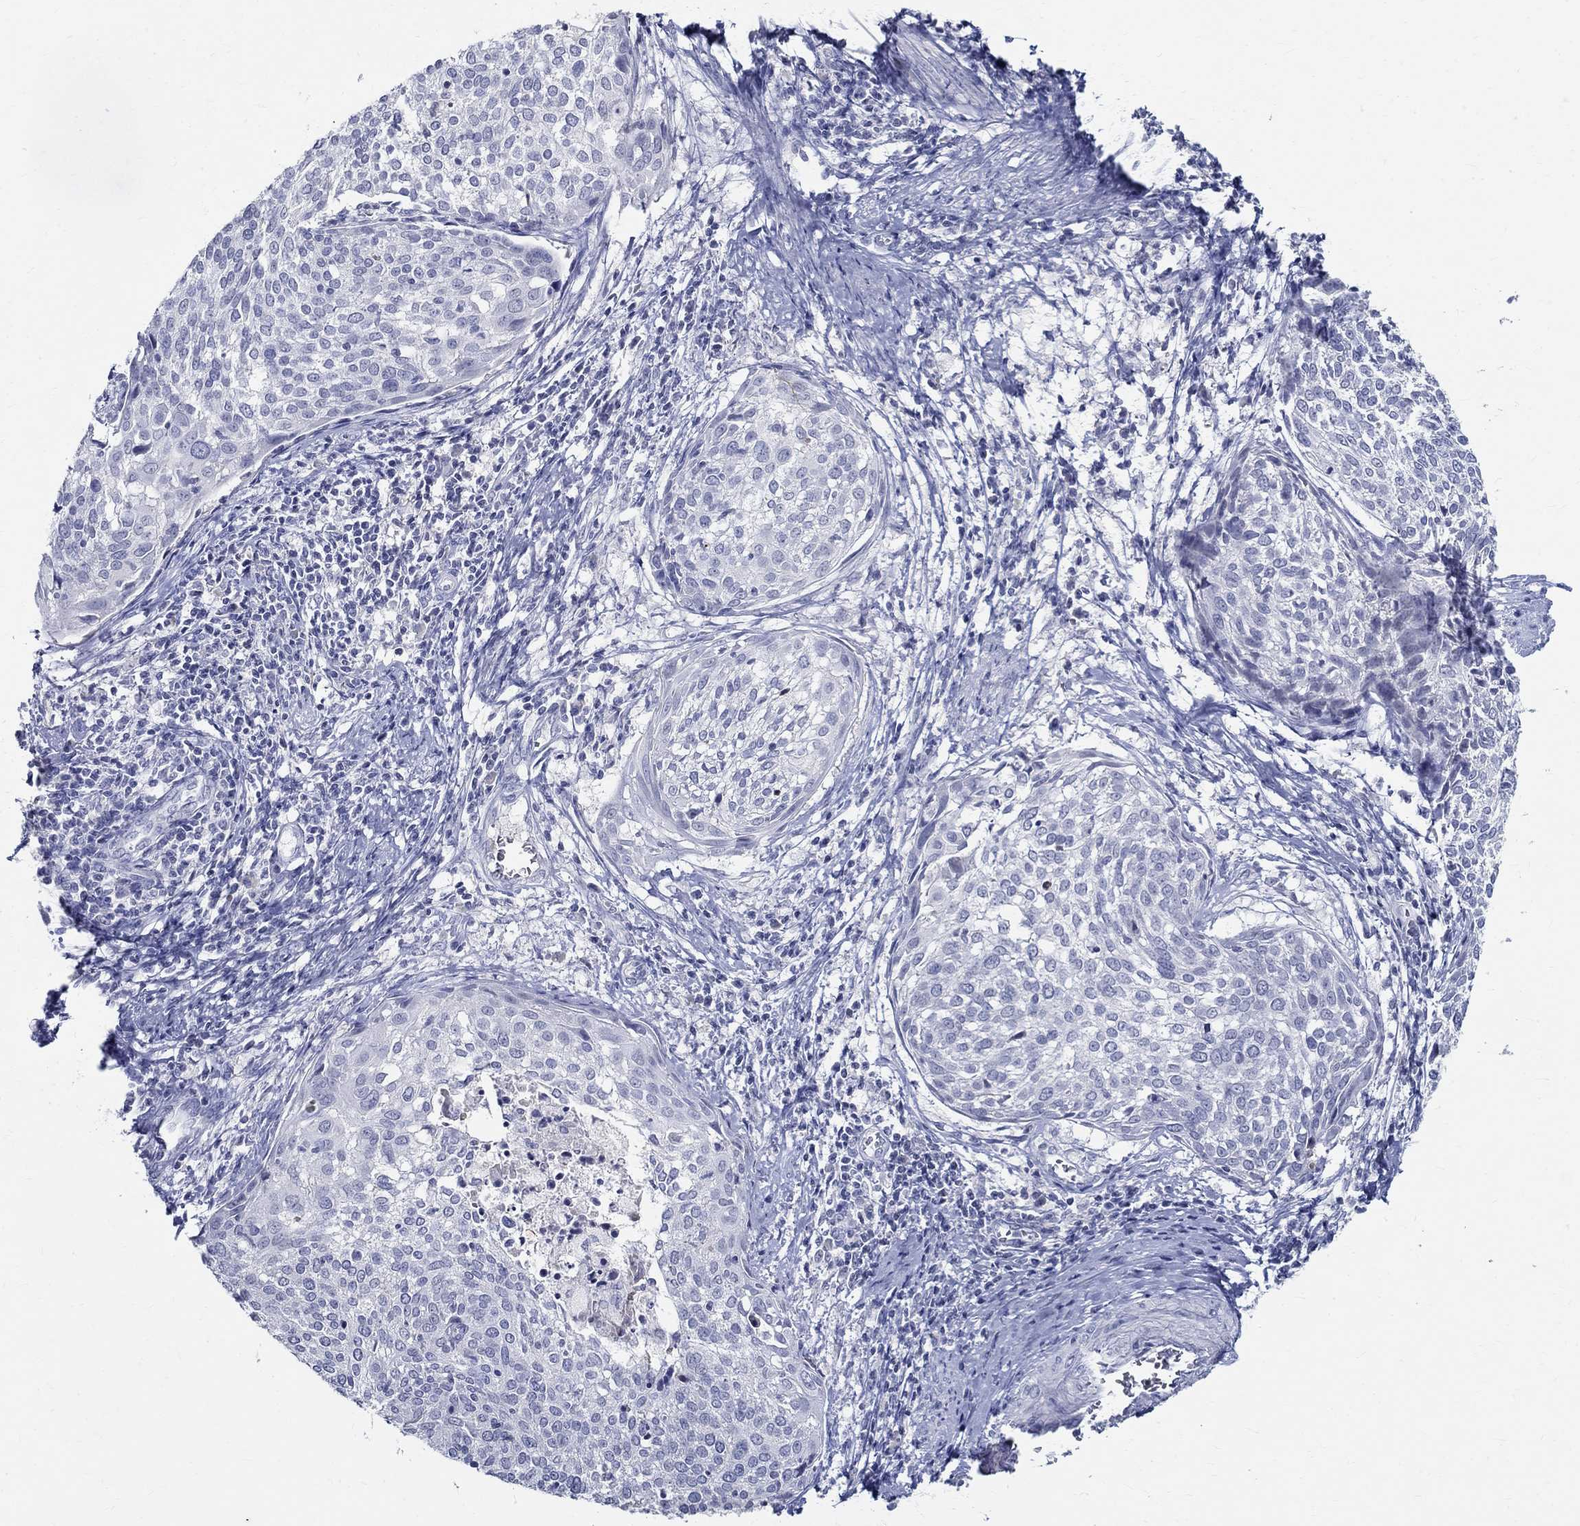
{"staining": {"intensity": "negative", "quantity": "none", "location": "none"}, "tissue": "cervical cancer", "cell_type": "Tumor cells", "image_type": "cancer", "snomed": [{"axis": "morphology", "description": "Squamous cell carcinoma, NOS"}, {"axis": "topography", "description": "Cervix"}], "caption": "Tumor cells are negative for protein expression in human squamous cell carcinoma (cervical).", "gene": "CETN1", "patient": {"sex": "female", "age": 39}}